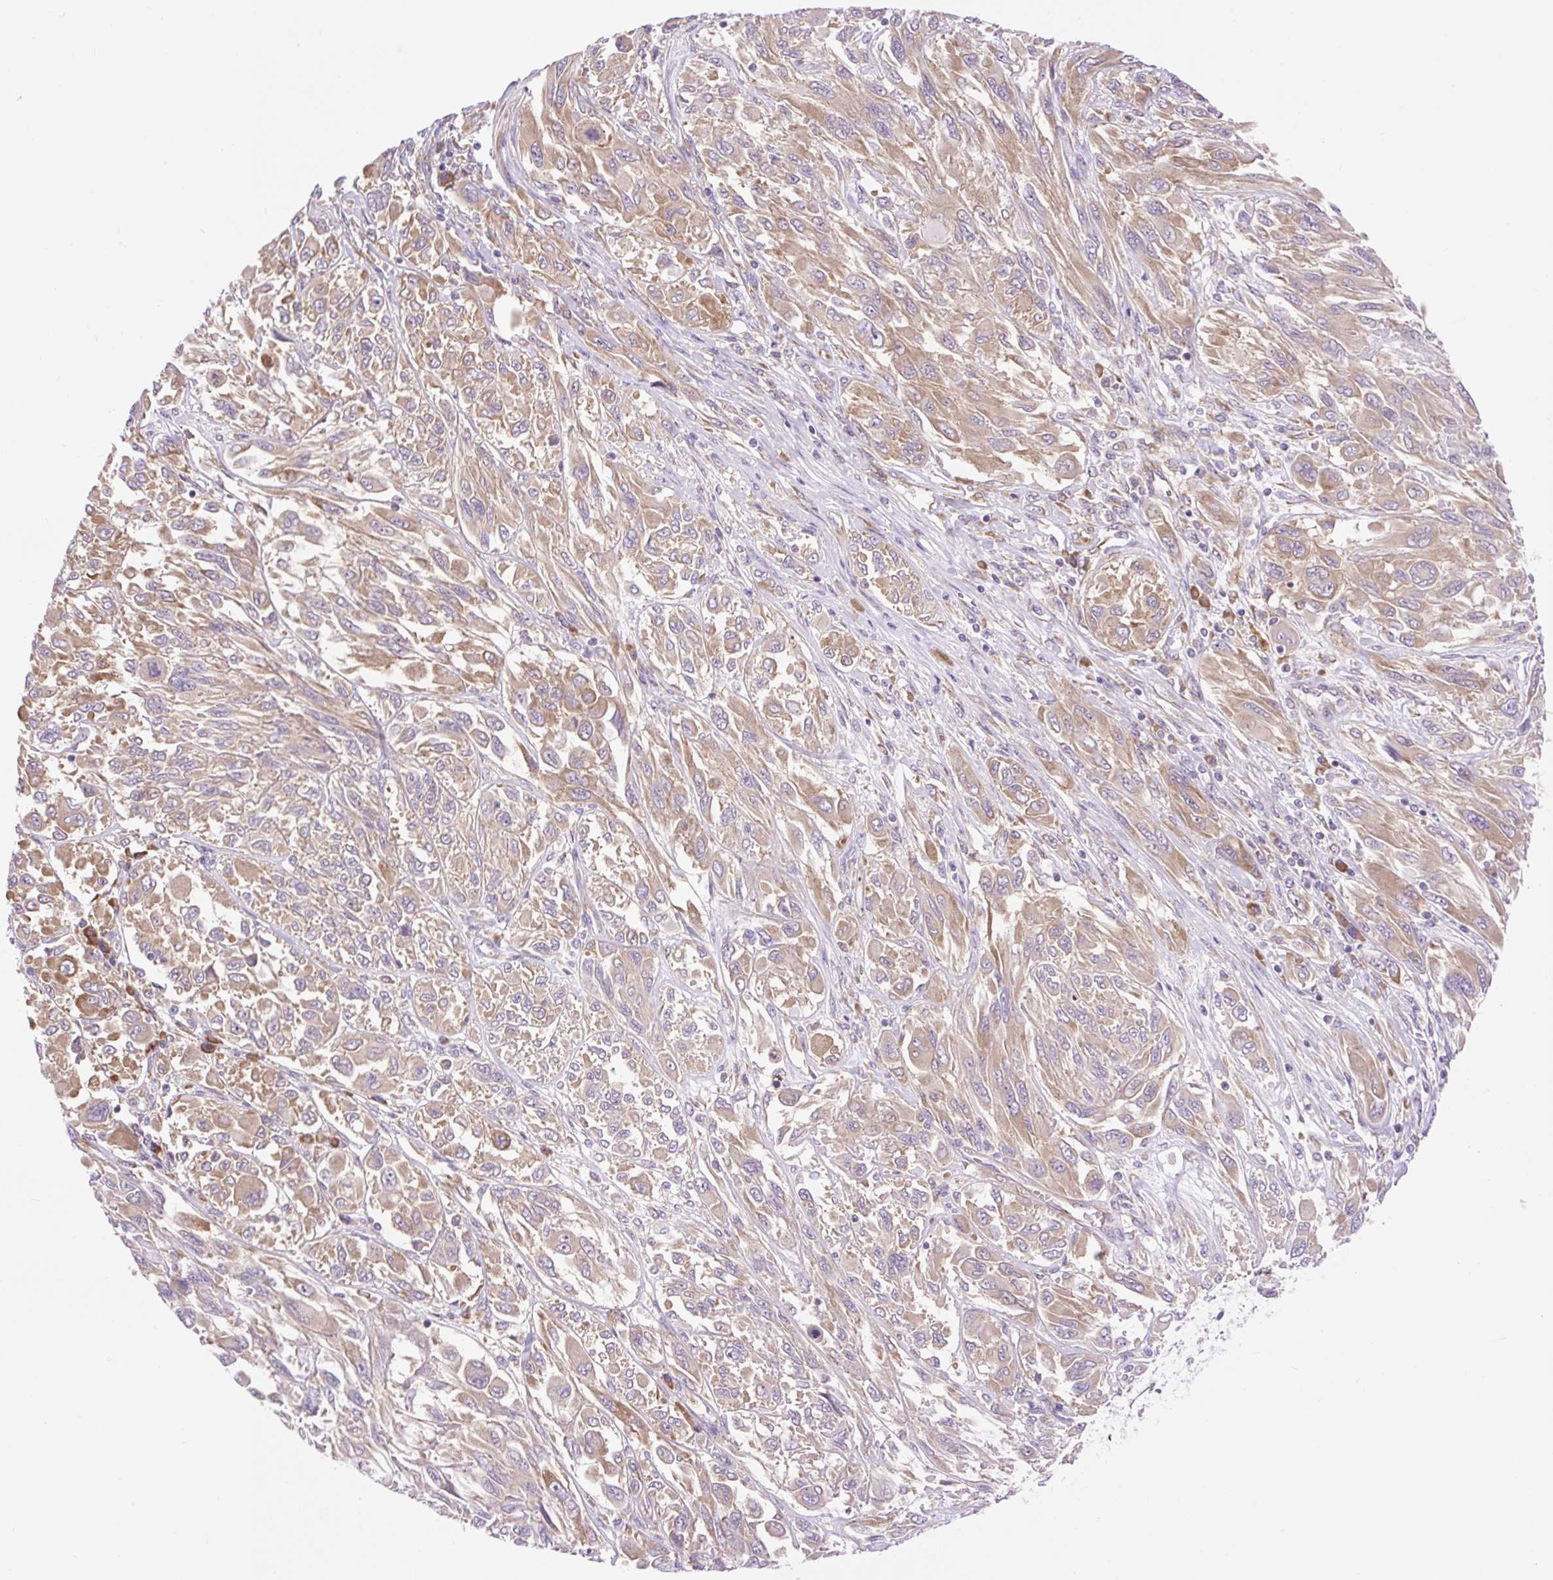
{"staining": {"intensity": "moderate", "quantity": ">75%", "location": "cytoplasmic/membranous"}, "tissue": "melanoma", "cell_type": "Tumor cells", "image_type": "cancer", "snomed": [{"axis": "morphology", "description": "Malignant melanoma, NOS"}, {"axis": "topography", "description": "Skin"}], "caption": "About >75% of tumor cells in human malignant melanoma demonstrate moderate cytoplasmic/membranous protein positivity as visualized by brown immunohistochemical staining.", "gene": "GPR45", "patient": {"sex": "female", "age": 91}}